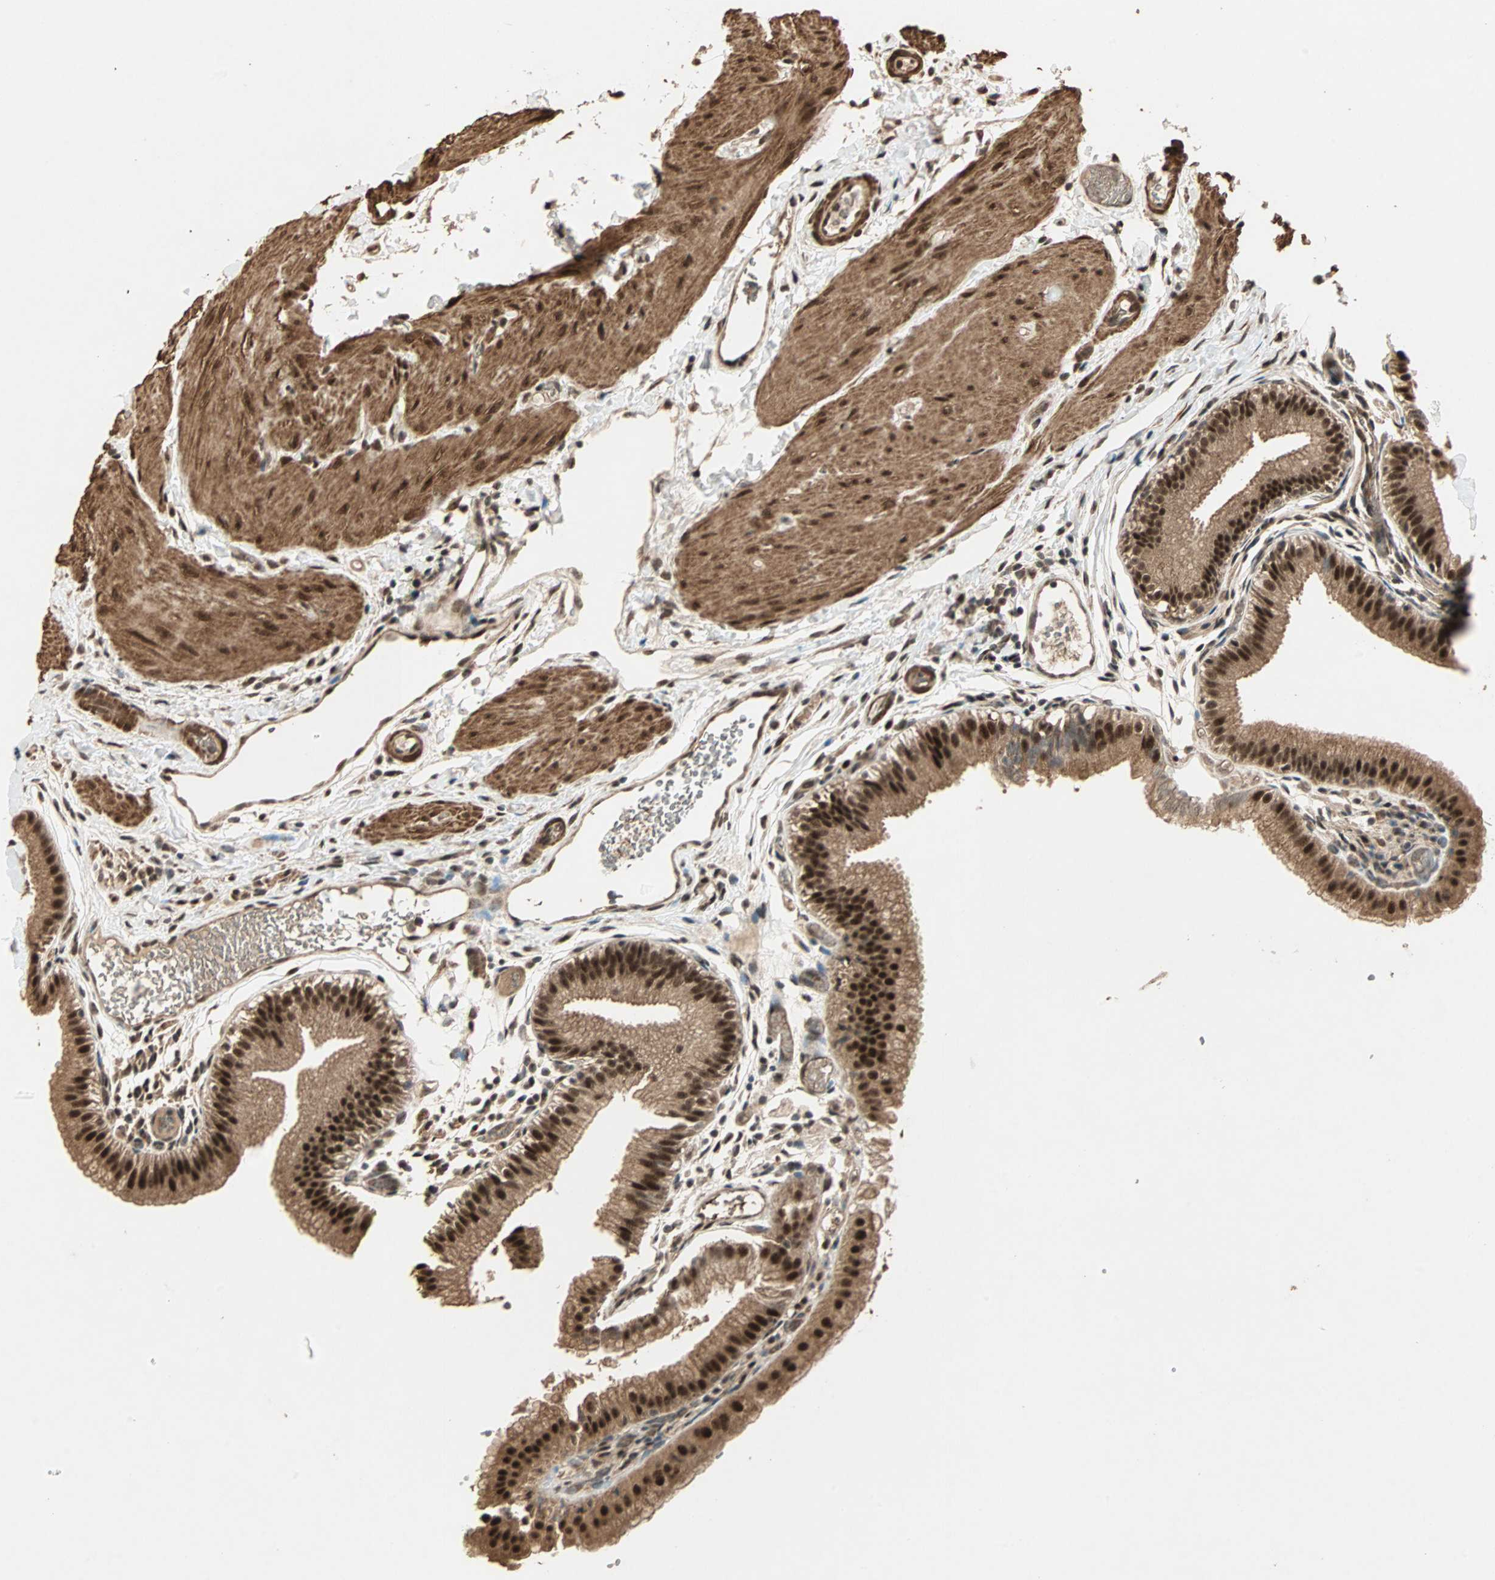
{"staining": {"intensity": "strong", "quantity": ">75%", "location": "cytoplasmic/membranous,nuclear"}, "tissue": "gallbladder", "cell_type": "Glandular cells", "image_type": "normal", "snomed": [{"axis": "morphology", "description": "Normal tissue, NOS"}, {"axis": "topography", "description": "Gallbladder"}], "caption": "Immunohistochemical staining of benign gallbladder demonstrates strong cytoplasmic/membranous,nuclear protein positivity in approximately >75% of glandular cells.", "gene": "ZSCAN31", "patient": {"sex": "female", "age": 26}}